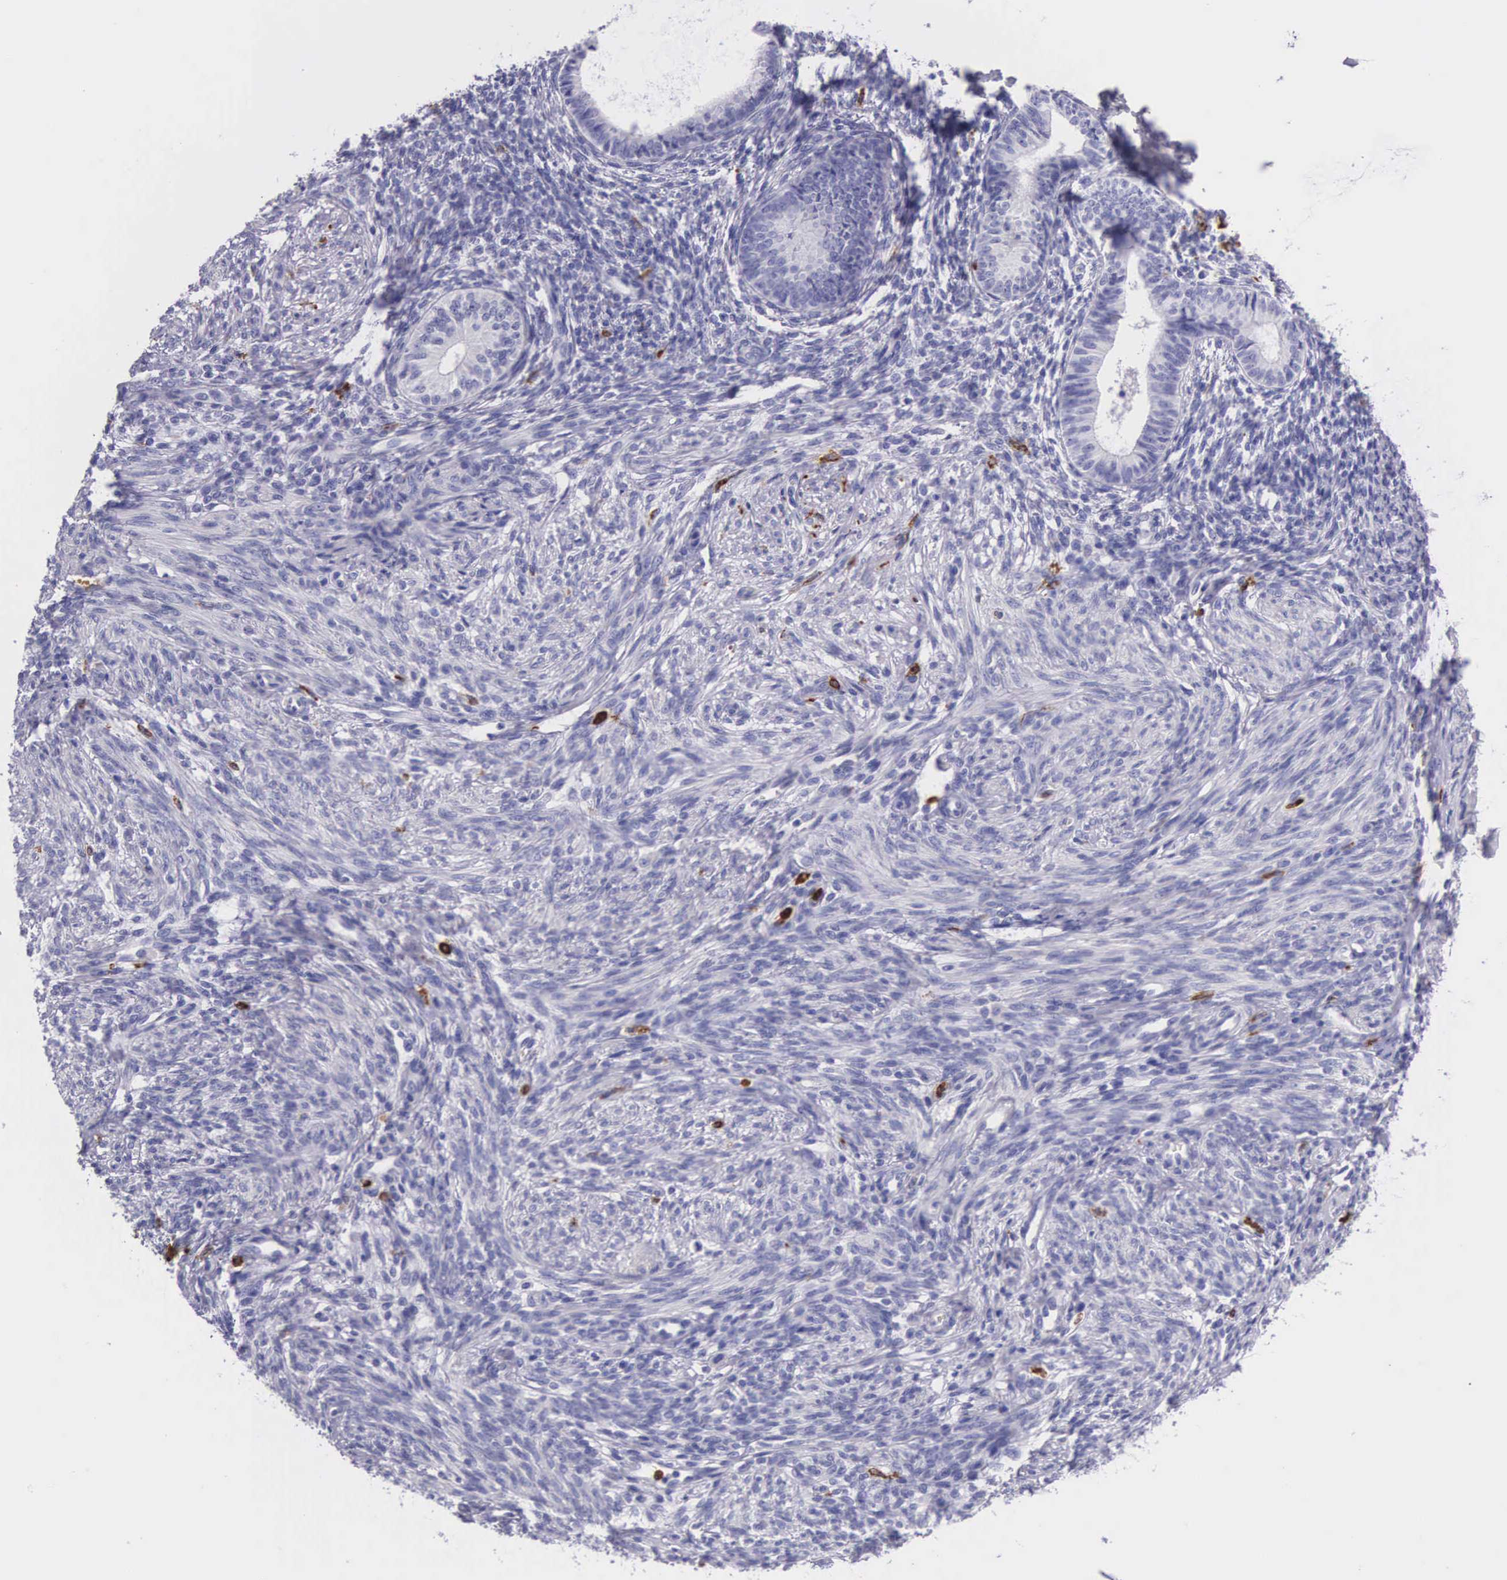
{"staining": {"intensity": "negative", "quantity": "none", "location": "none"}, "tissue": "endometrium", "cell_type": "Cells in endometrial stroma", "image_type": "normal", "snomed": [{"axis": "morphology", "description": "Normal tissue, NOS"}, {"axis": "topography", "description": "Endometrium"}], "caption": "IHC micrograph of unremarkable human endometrium stained for a protein (brown), which reveals no expression in cells in endometrial stroma. (DAB immunohistochemistry (IHC) visualized using brightfield microscopy, high magnification).", "gene": "FCN1", "patient": {"sex": "female", "age": 82}}